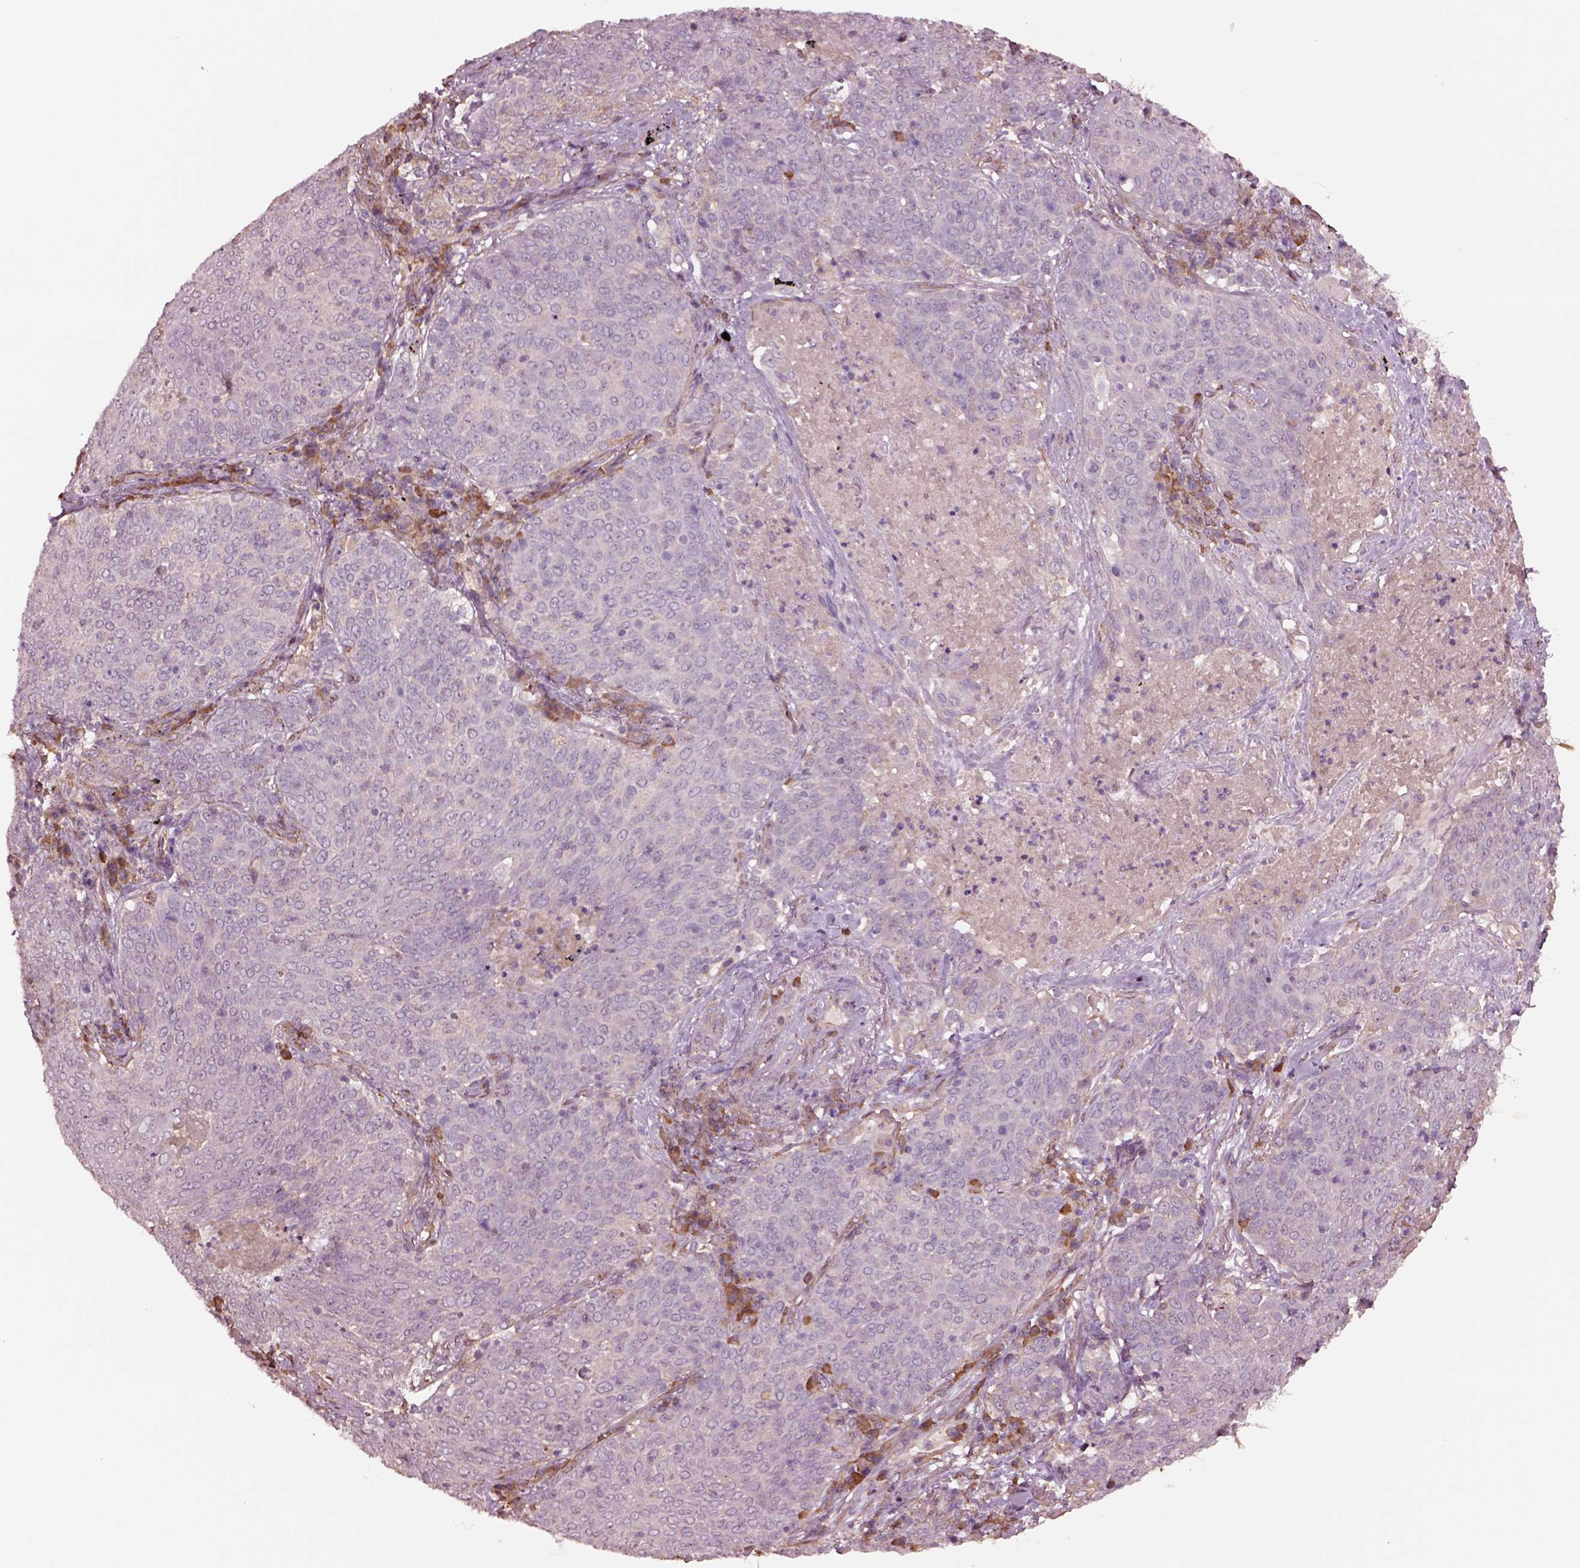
{"staining": {"intensity": "negative", "quantity": "none", "location": "none"}, "tissue": "lung cancer", "cell_type": "Tumor cells", "image_type": "cancer", "snomed": [{"axis": "morphology", "description": "Squamous cell carcinoma, NOS"}, {"axis": "topography", "description": "Lung"}], "caption": "Tumor cells show no significant staining in lung cancer.", "gene": "HTR1B", "patient": {"sex": "male", "age": 82}}